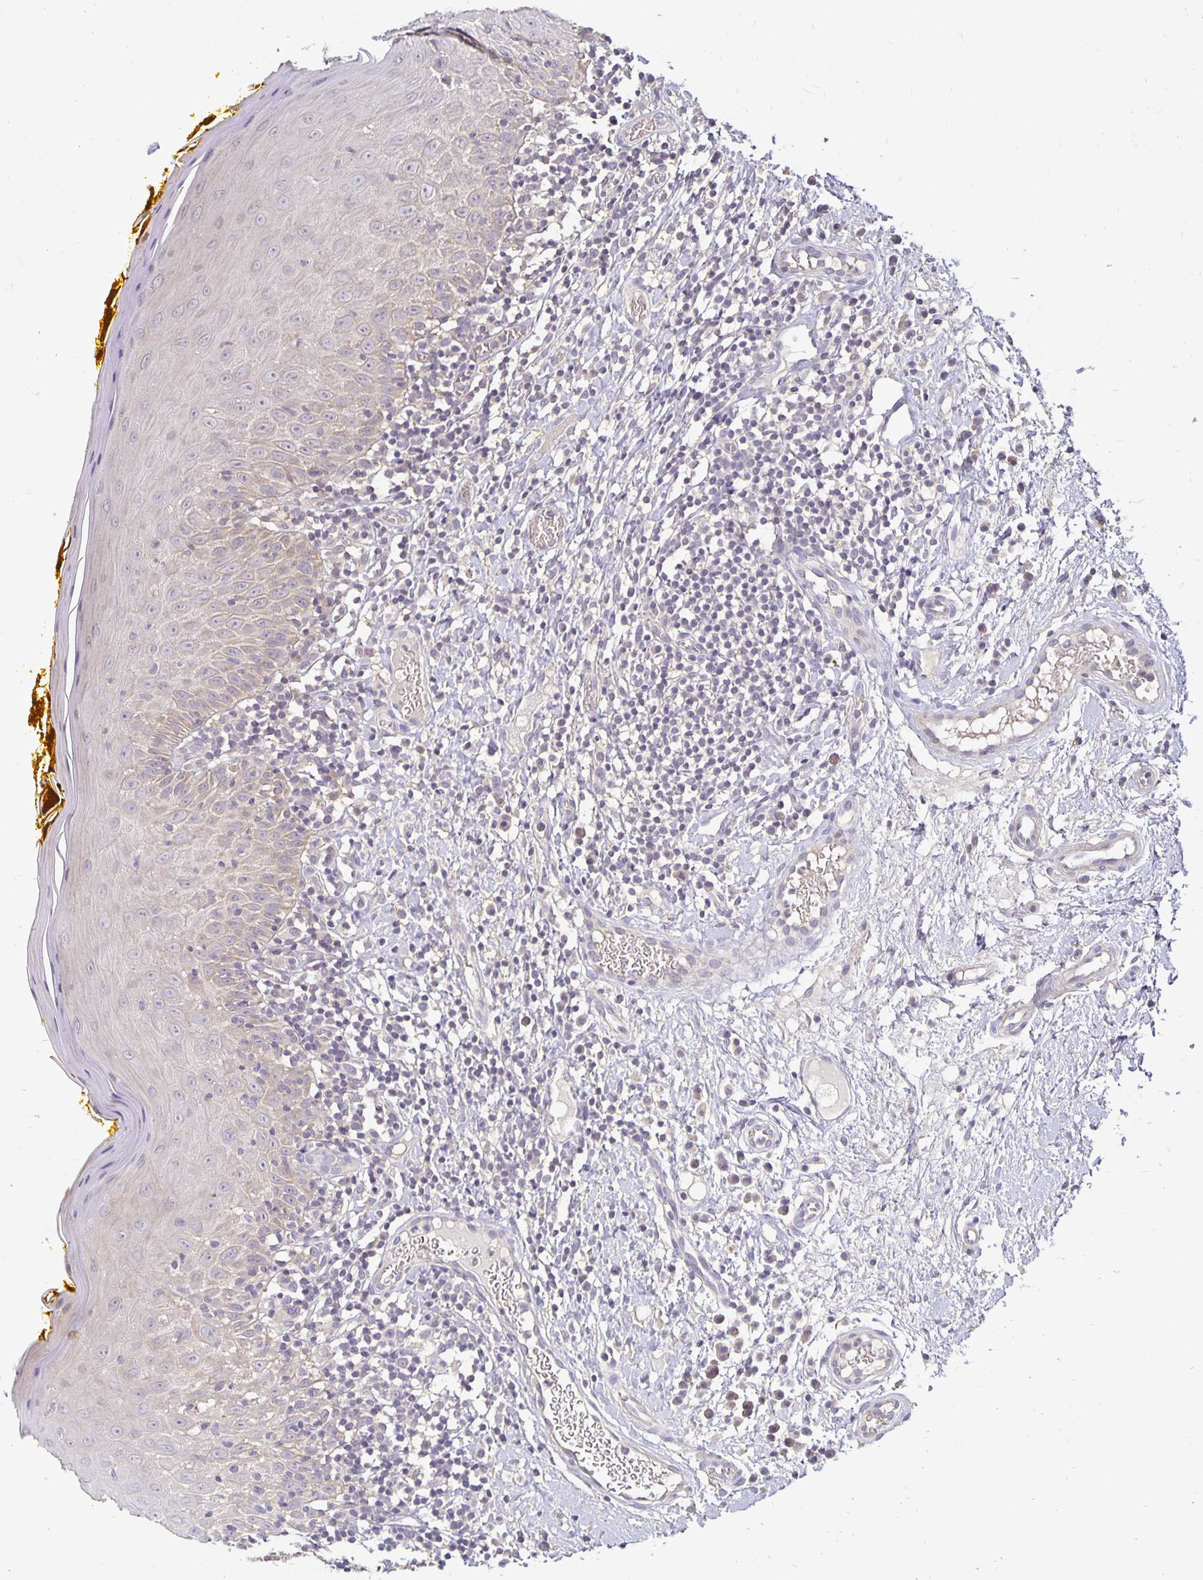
{"staining": {"intensity": "negative", "quantity": "none", "location": "none"}, "tissue": "oral mucosa", "cell_type": "Squamous epithelial cells", "image_type": "normal", "snomed": [{"axis": "morphology", "description": "Normal tissue, NOS"}, {"axis": "topography", "description": "Oral tissue"}, {"axis": "topography", "description": "Tounge, NOS"}], "caption": "Immunohistochemistry (IHC) of benign oral mucosa shows no staining in squamous epithelial cells.", "gene": "CST6", "patient": {"sex": "female", "age": 58}}